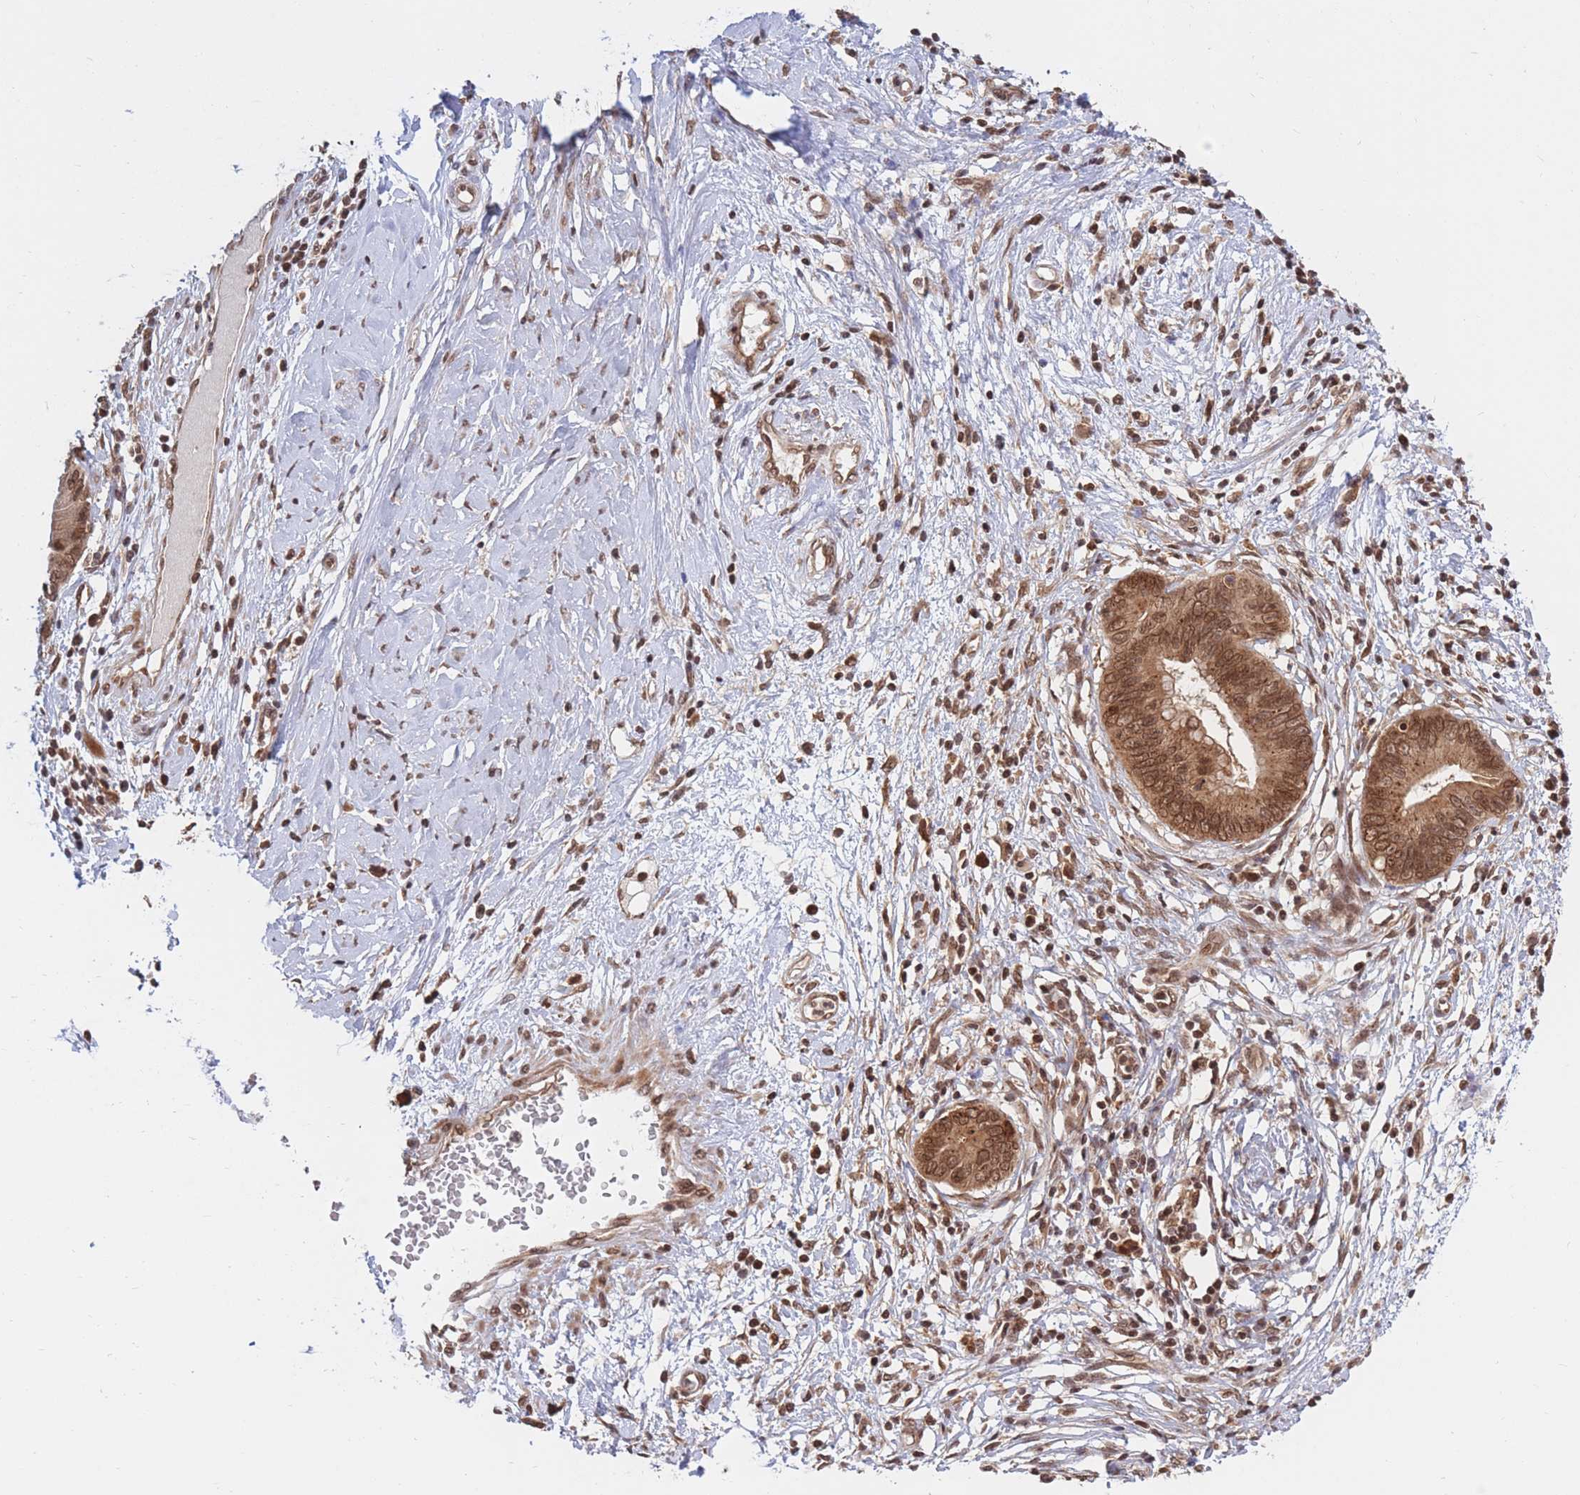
{"staining": {"intensity": "moderate", "quantity": ">75%", "location": "cytoplasmic/membranous,nuclear"}, "tissue": "cervical cancer", "cell_type": "Tumor cells", "image_type": "cancer", "snomed": [{"axis": "morphology", "description": "Adenocarcinoma, NOS"}, {"axis": "topography", "description": "Cervix"}], "caption": "A brown stain highlights moderate cytoplasmic/membranous and nuclear positivity of a protein in human cervical cancer (adenocarcinoma) tumor cells.", "gene": "SRA1", "patient": {"sex": "female", "age": 44}}